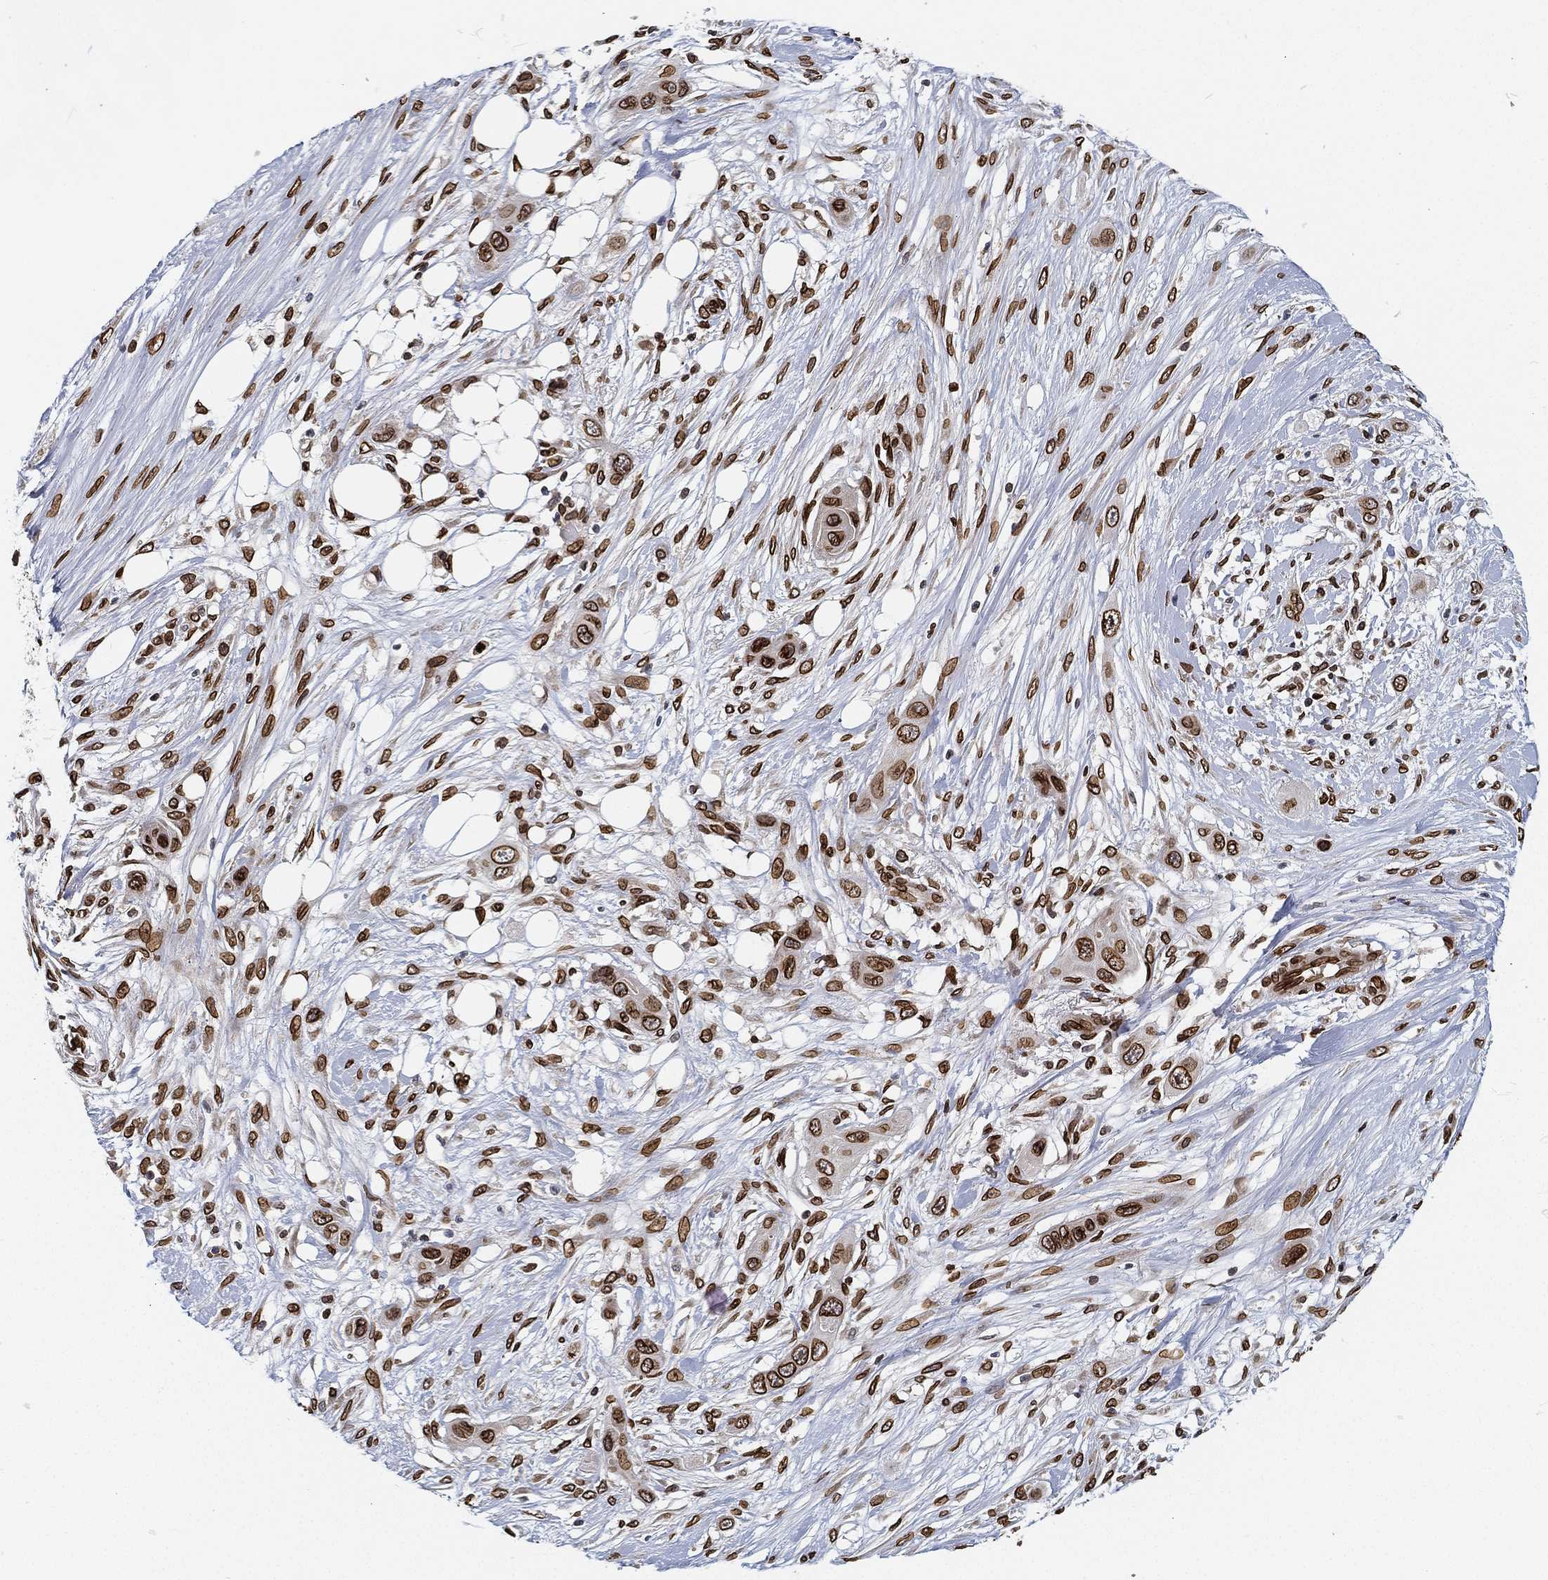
{"staining": {"intensity": "strong", "quantity": ">75%", "location": "cytoplasmic/membranous,nuclear"}, "tissue": "skin cancer", "cell_type": "Tumor cells", "image_type": "cancer", "snomed": [{"axis": "morphology", "description": "Squamous cell carcinoma, NOS"}, {"axis": "topography", "description": "Skin"}], "caption": "Skin squamous cell carcinoma stained with a brown dye exhibits strong cytoplasmic/membranous and nuclear positive staining in approximately >75% of tumor cells.", "gene": "PALB2", "patient": {"sex": "male", "age": 79}}